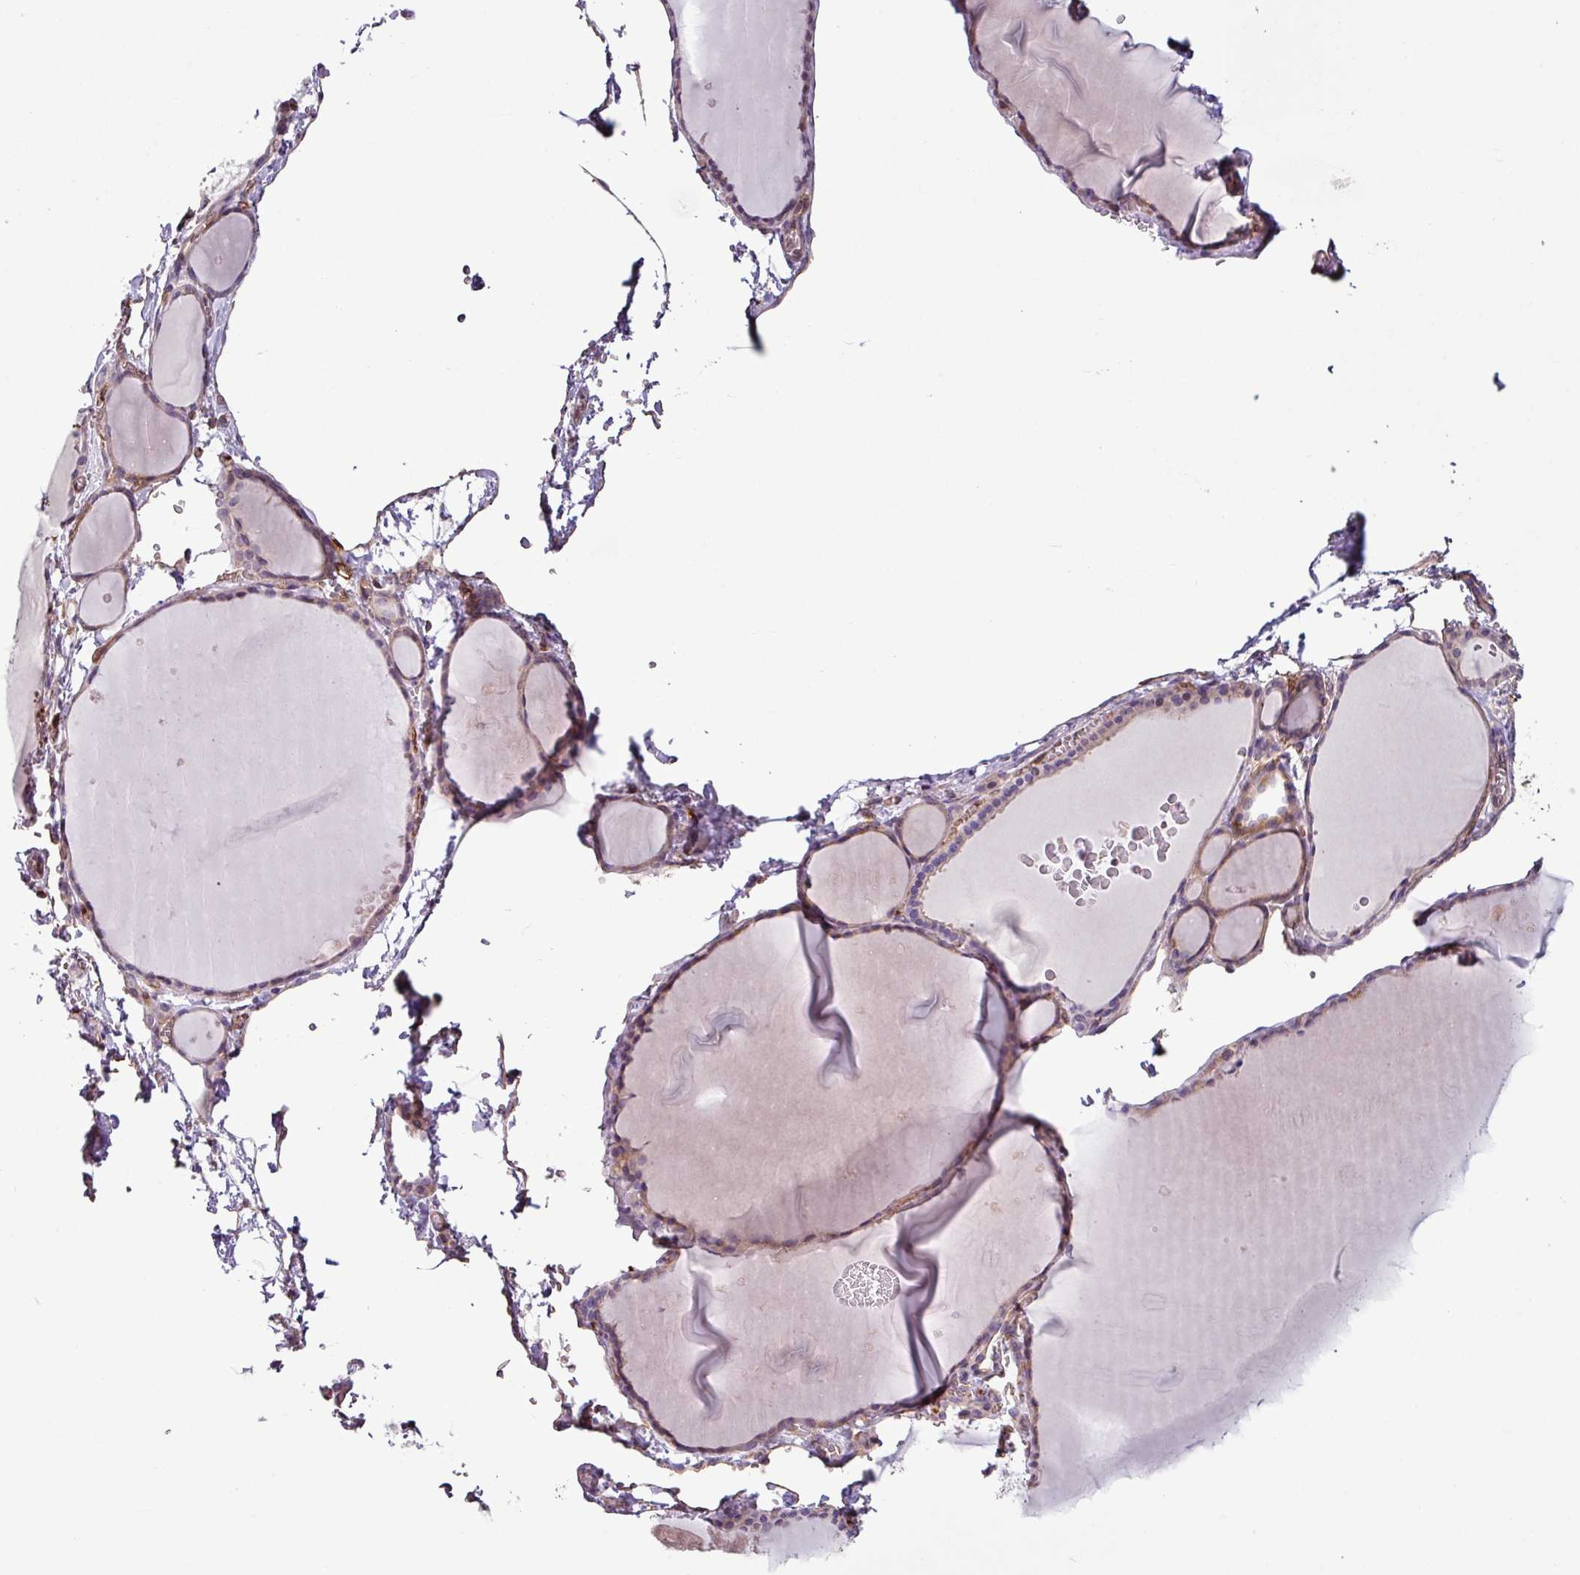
{"staining": {"intensity": "weak", "quantity": "25%-75%", "location": "cytoplasmic/membranous"}, "tissue": "thyroid gland", "cell_type": "Glandular cells", "image_type": "normal", "snomed": [{"axis": "morphology", "description": "Normal tissue, NOS"}, {"axis": "topography", "description": "Thyroid gland"}], "caption": "Brown immunohistochemical staining in normal thyroid gland shows weak cytoplasmic/membranous positivity in approximately 25%-75% of glandular cells.", "gene": "ZNF106", "patient": {"sex": "female", "age": 49}}